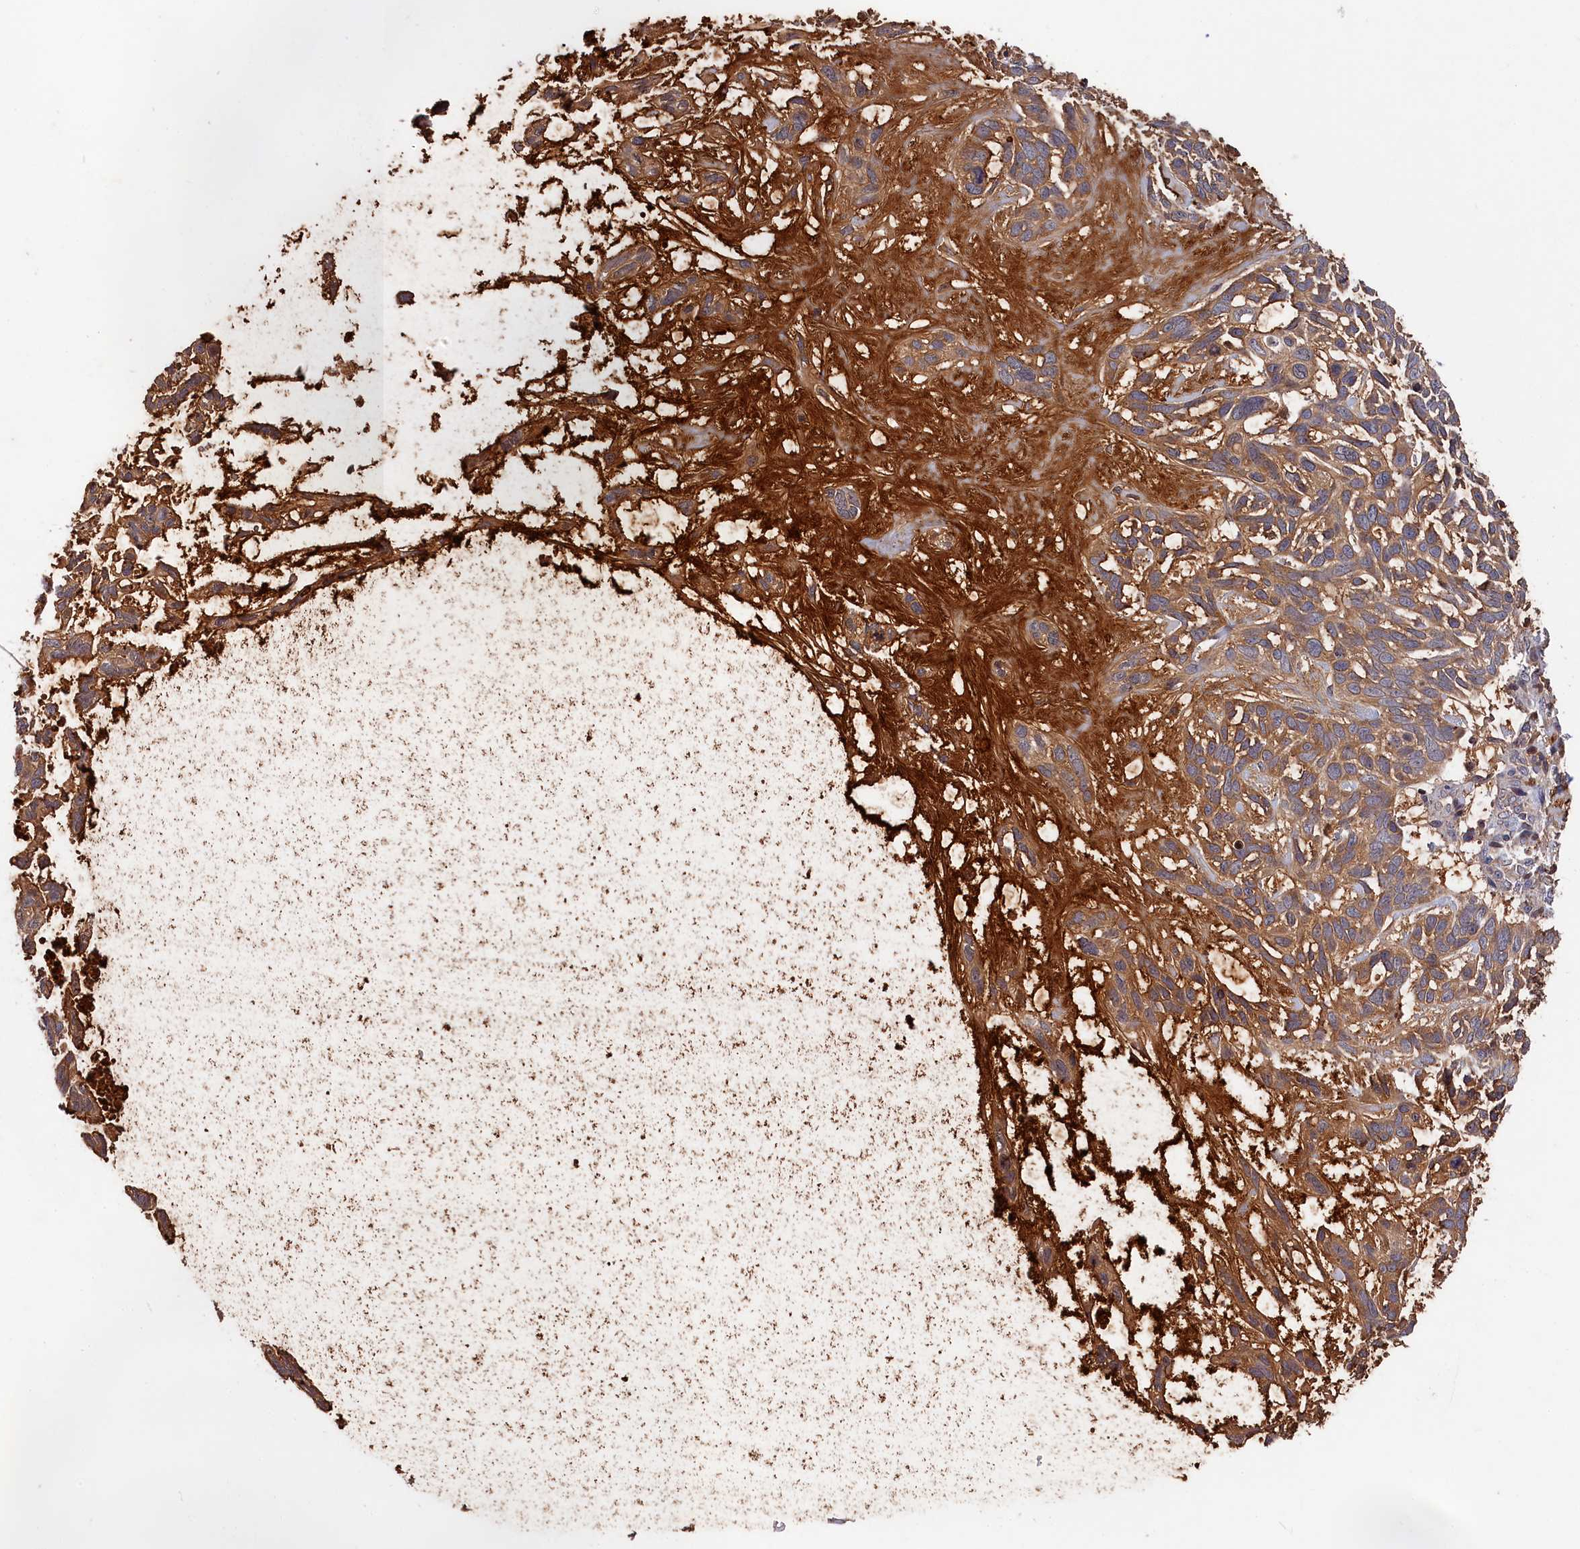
{"staining": {"intensity": "moderate", "quantity": ">75%", "location": "cytoplasmic/membranous"}, "tissue": "skin cancer", "cell_type": "Tumor cells", "image_type": "cancer", "snomed": [{"axis": "morphology", "description": "Basal cell carcinoma"}, {"axis": "topography", "description": "Skin"}], "caption": "Immunohistochemistry (DAB (3,3'-diaminobenzidine)) staining of skin cancer (basal cell carcinoma) displays moderate cytoplasmic/membranous protein expression in about >75% of tumor cells.", "gene": "ITIH1", "patient": {"sex": "male", "age": 88}}